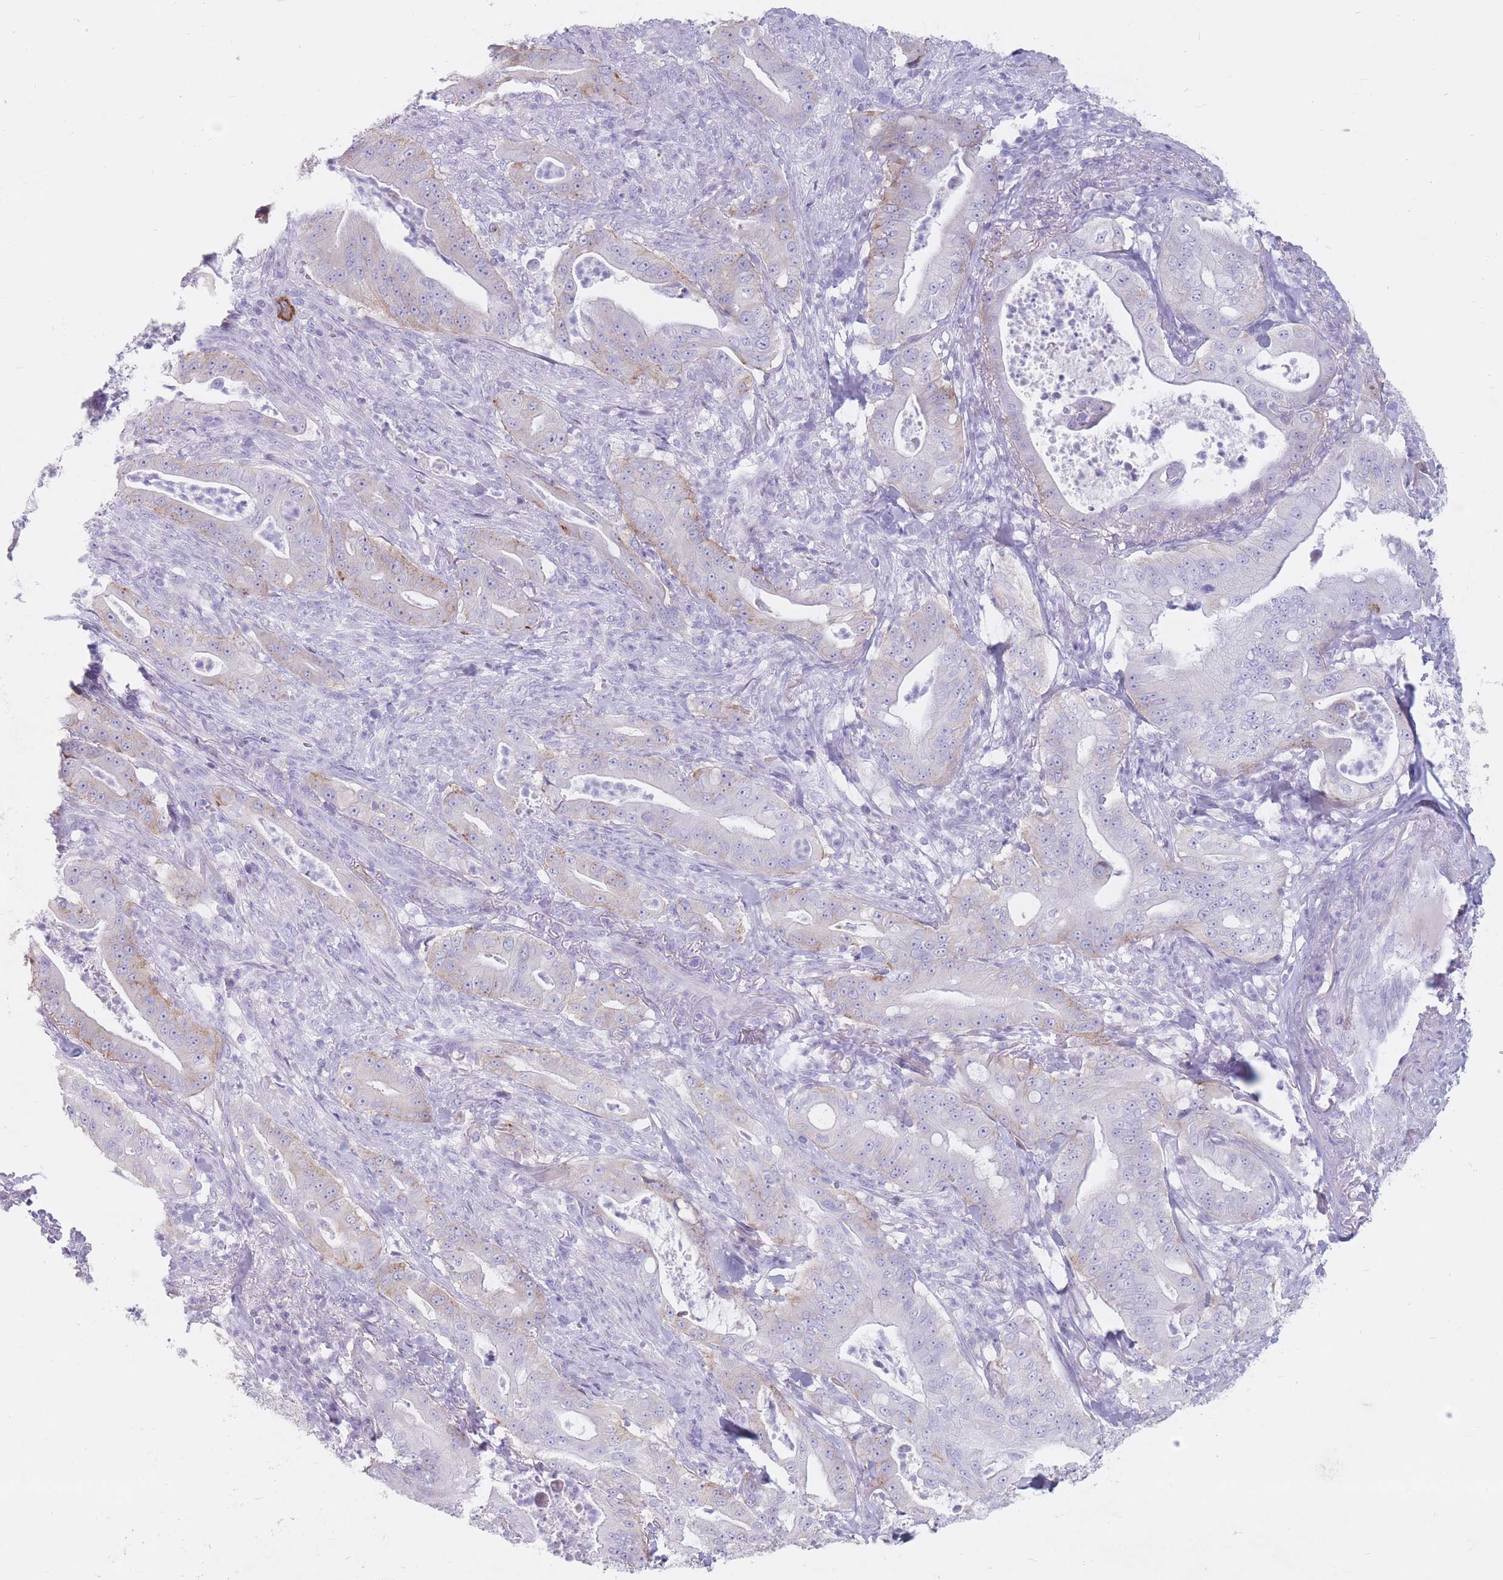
{"staining": {"intensity": "weak", "quantity": "<25%", "location": "cytoplasmic/membranous"}, "tissue": "pancreatic cancer", "cell_type": "Tumor cells", "image_type": "cancer", "snomed": [{"axis": "morphology", "description": "Adenocarcinoma, NOS"}, {"axis": "topography", "description": "Pancreas"}], "caption": "A high-resolution histopathology image shows immunohistochemistry staining of pancreatic cancer (adenocarcinoma), which exhibits no significant staining in tumor cells.", "gene": "ST3GAL5", "patient": {"sex": "male", "age": 71}}